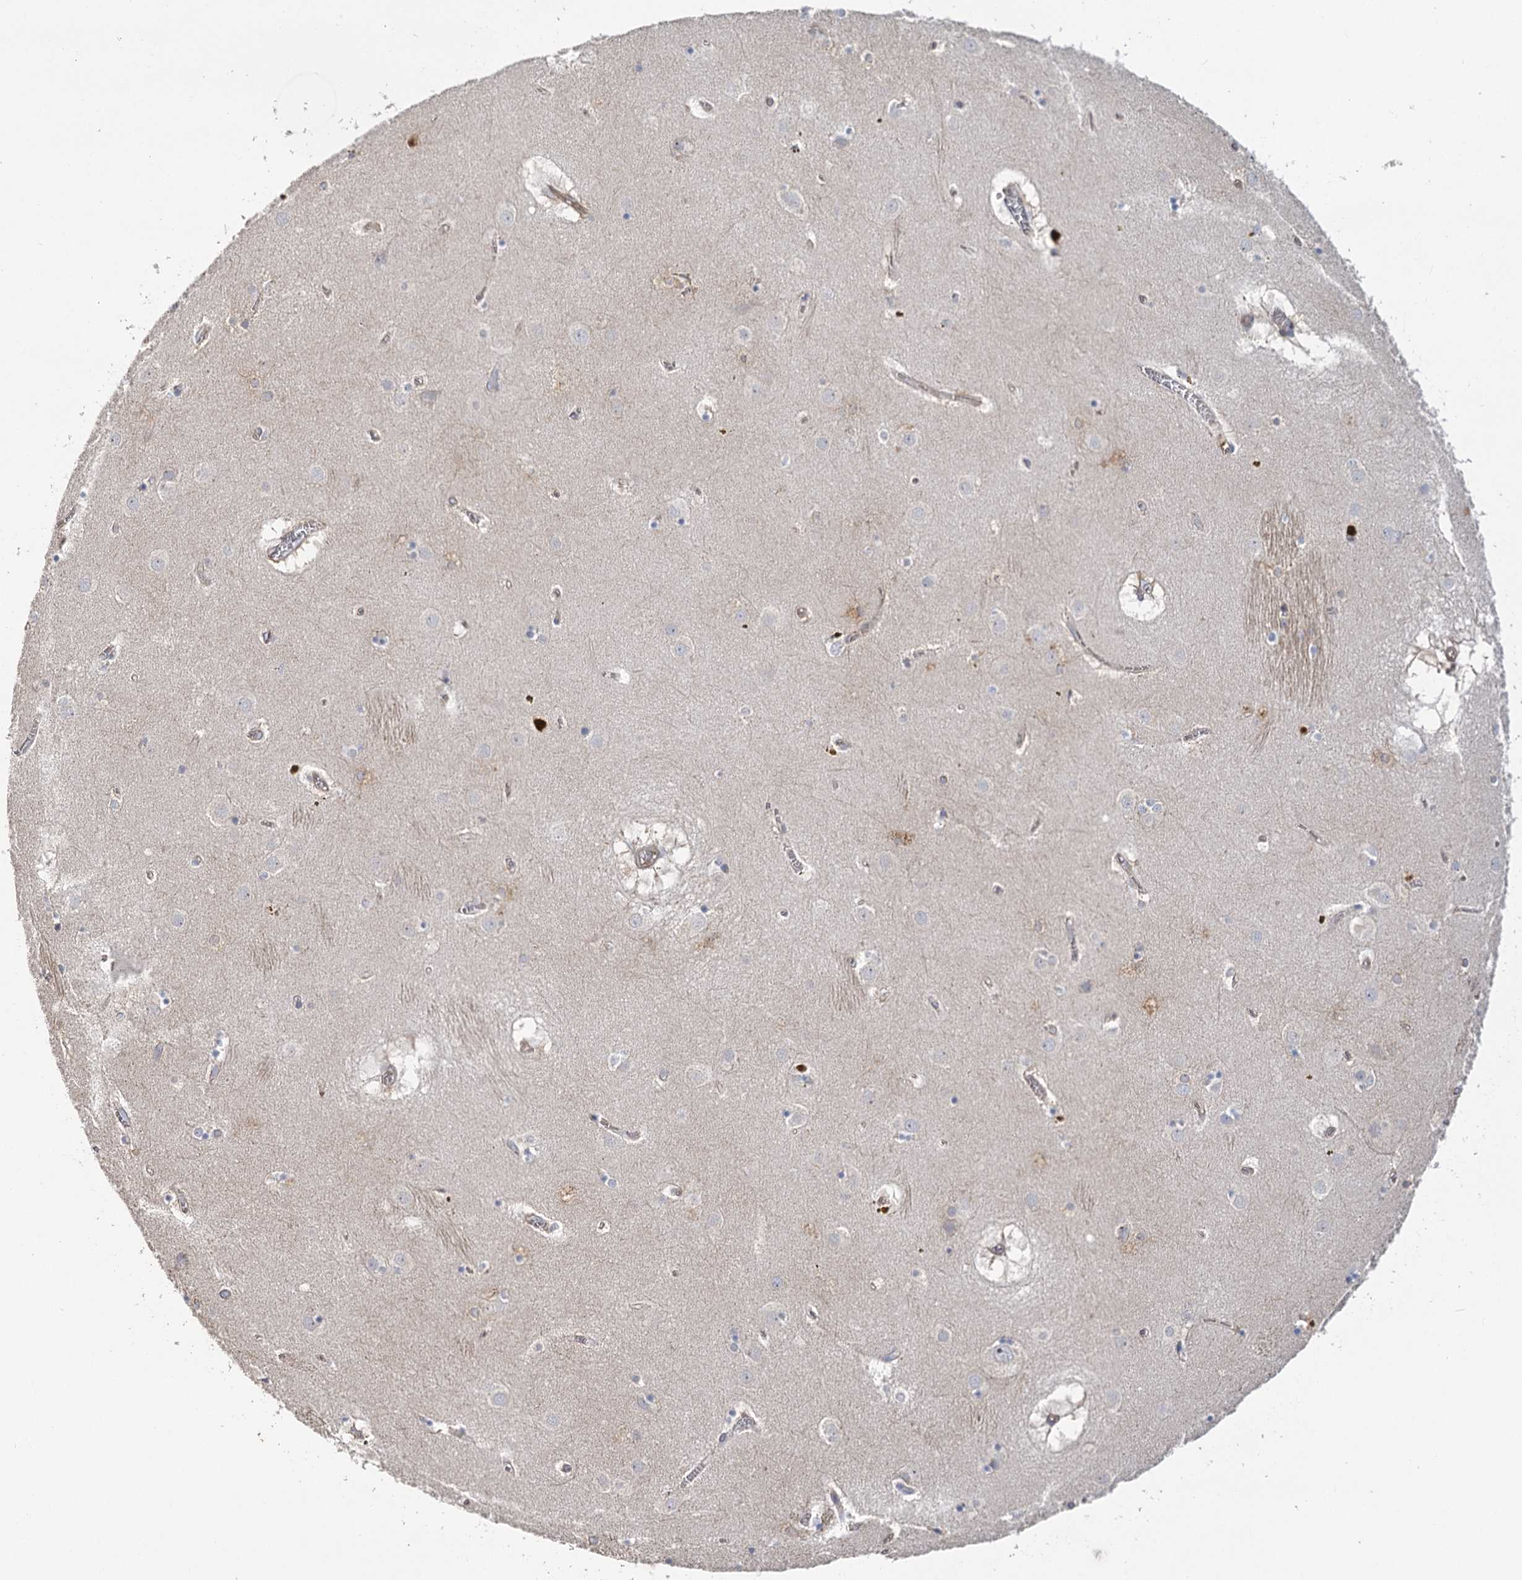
{"staining": {"intensity": "negative", "quantity": "none", "location": "none"}, "tissue": "caudate", "cell_type": "Glial cells", "image_type": "normal", "snomed": [{"axis": "morphology", "description": "Normal tissue, NOS"}, {"axis": "topography", "description": "Lateral ventricle wall"}], "caption": "IHC photomicrograph of normal caudate: human caudate stained with DAB demonstrates no significant protein positivity in glial cells. Nuclei are stained in blue.", "gene": "EPB41L5", "patient": {"sex": "male", "age": 70}}